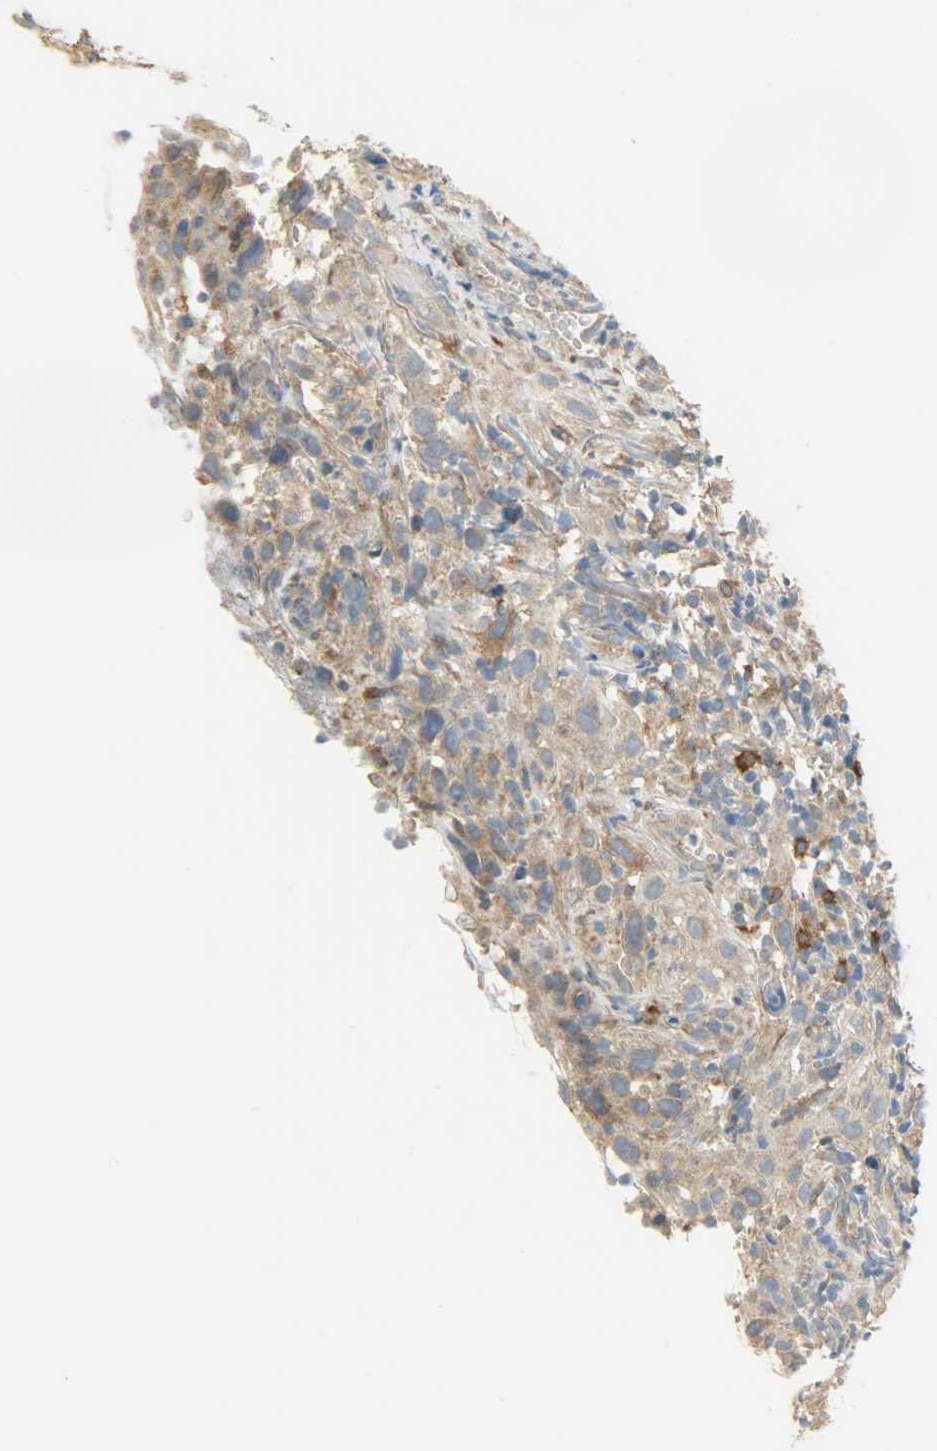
{"staining": {"intensity": "moderate", "quantity": ">75%", "location": "cytoplasmic/membranous"}, "tissue": "thyroid cancer", "cell_type": "Tumor cells", "image_type": "cancer", "snomed": [{"axis": "morphology", "description": "Carcinoma, NOS"}, {"axis": "topography", "description": "Thyroid gland"}], "caption": "Tumor cells display medium levels of moderate cytoplasmic/membranous staining in approximately >75% of cells in thyroid cancer (carcinoma). Nuclei are stained in blue.", "gene": "C1orf198", "patient": {"sex": "female", "age": 77}}